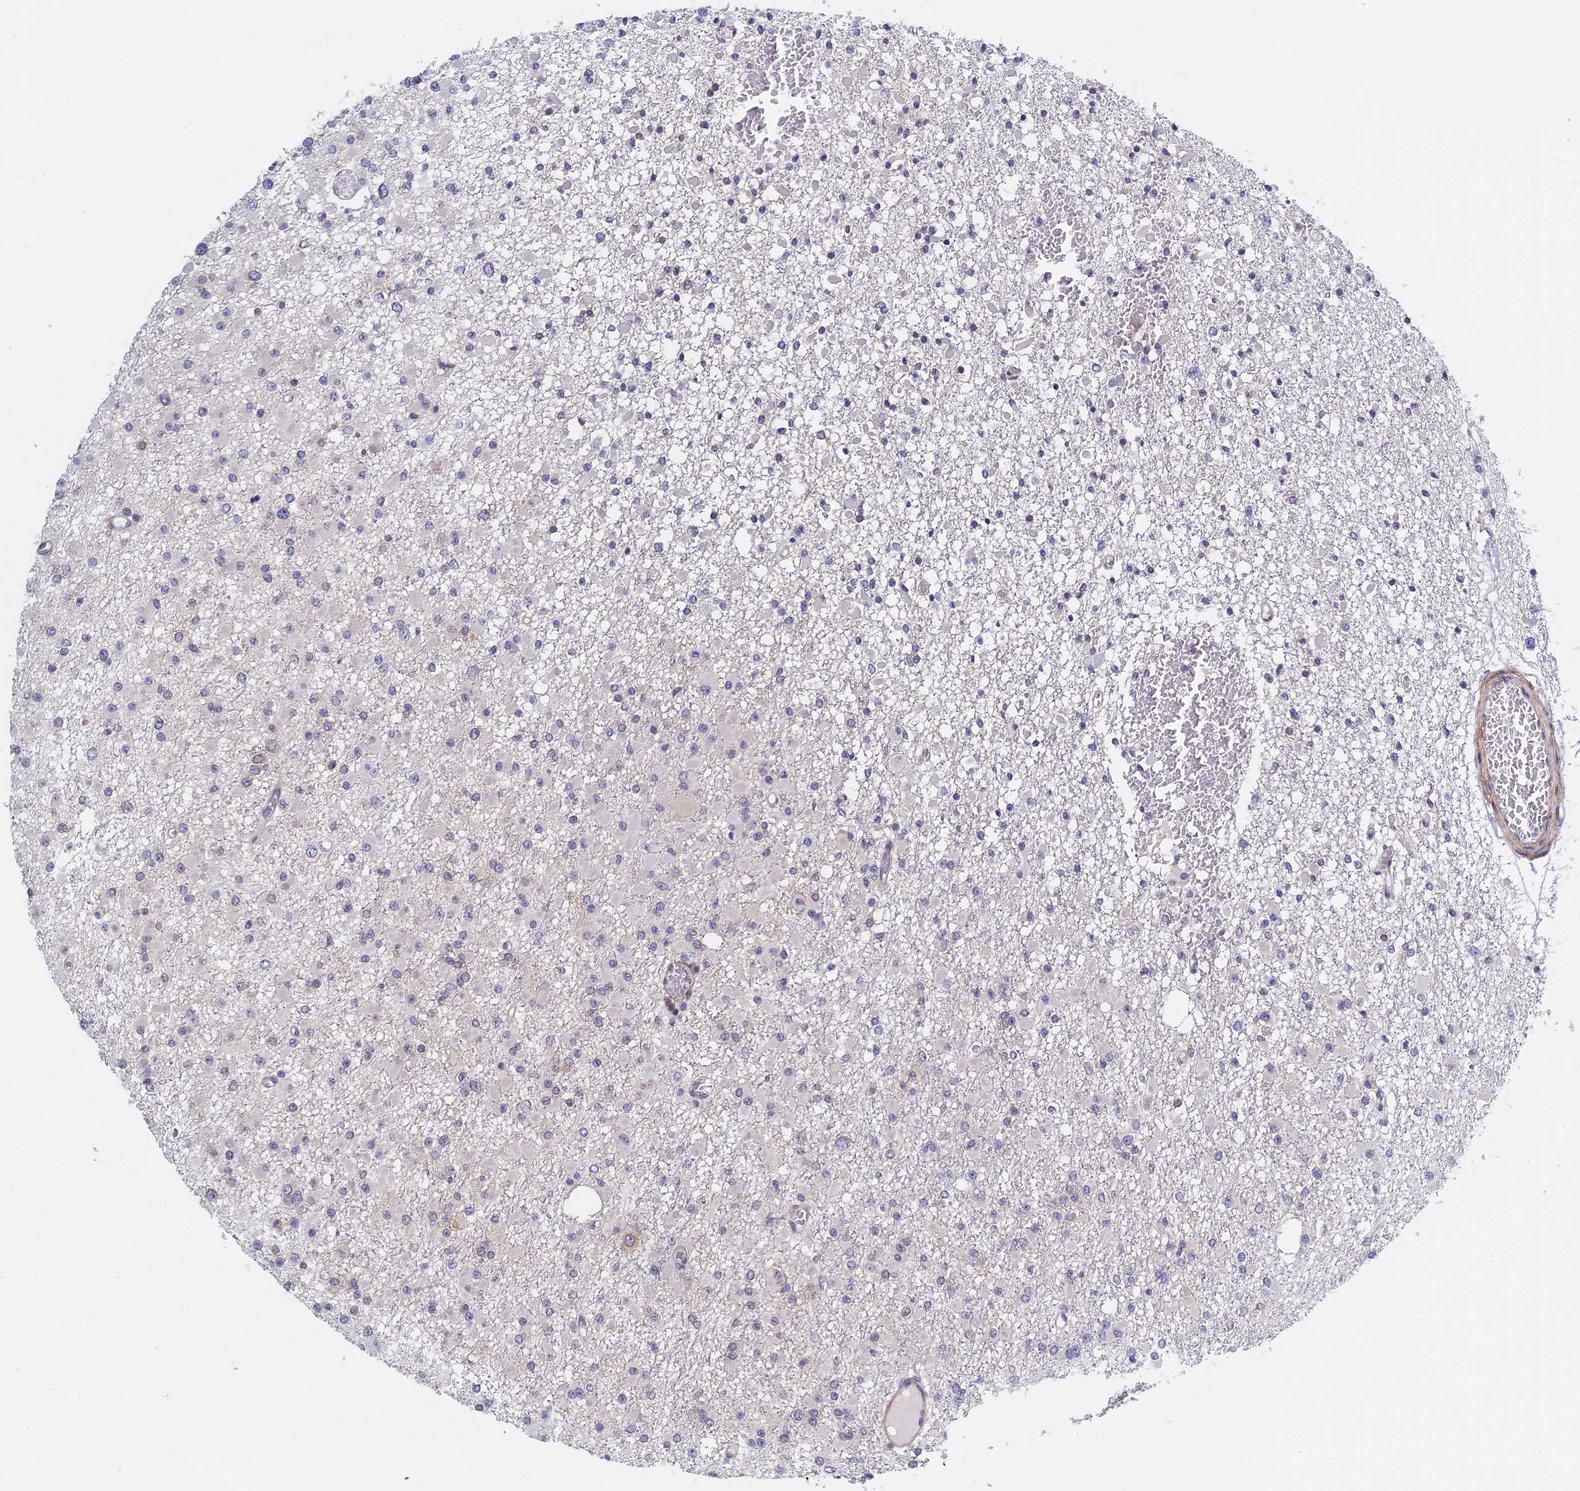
{"staining": {"intensity": "negative", "quantity": "none", "location": "none"}, "tissue": "glioma", "cell_type": "Tumor cells", "image_type": "cancer", "snomed": [{"axis": "morphology", "description": "Glioma, malignant, Low grade"}, {"axis": "topography", "description": "Brain"}], "caption": "A histopathology image of low-grade glioma (malignant) stained for a protein exhibits no brown staining in tumor cells. The staining is performed using DAB brown chromogen with nuclei counter-stained in using hematoxylin.", "gene": "NAA10", "patient": {"sex": "female", "age": 22}}